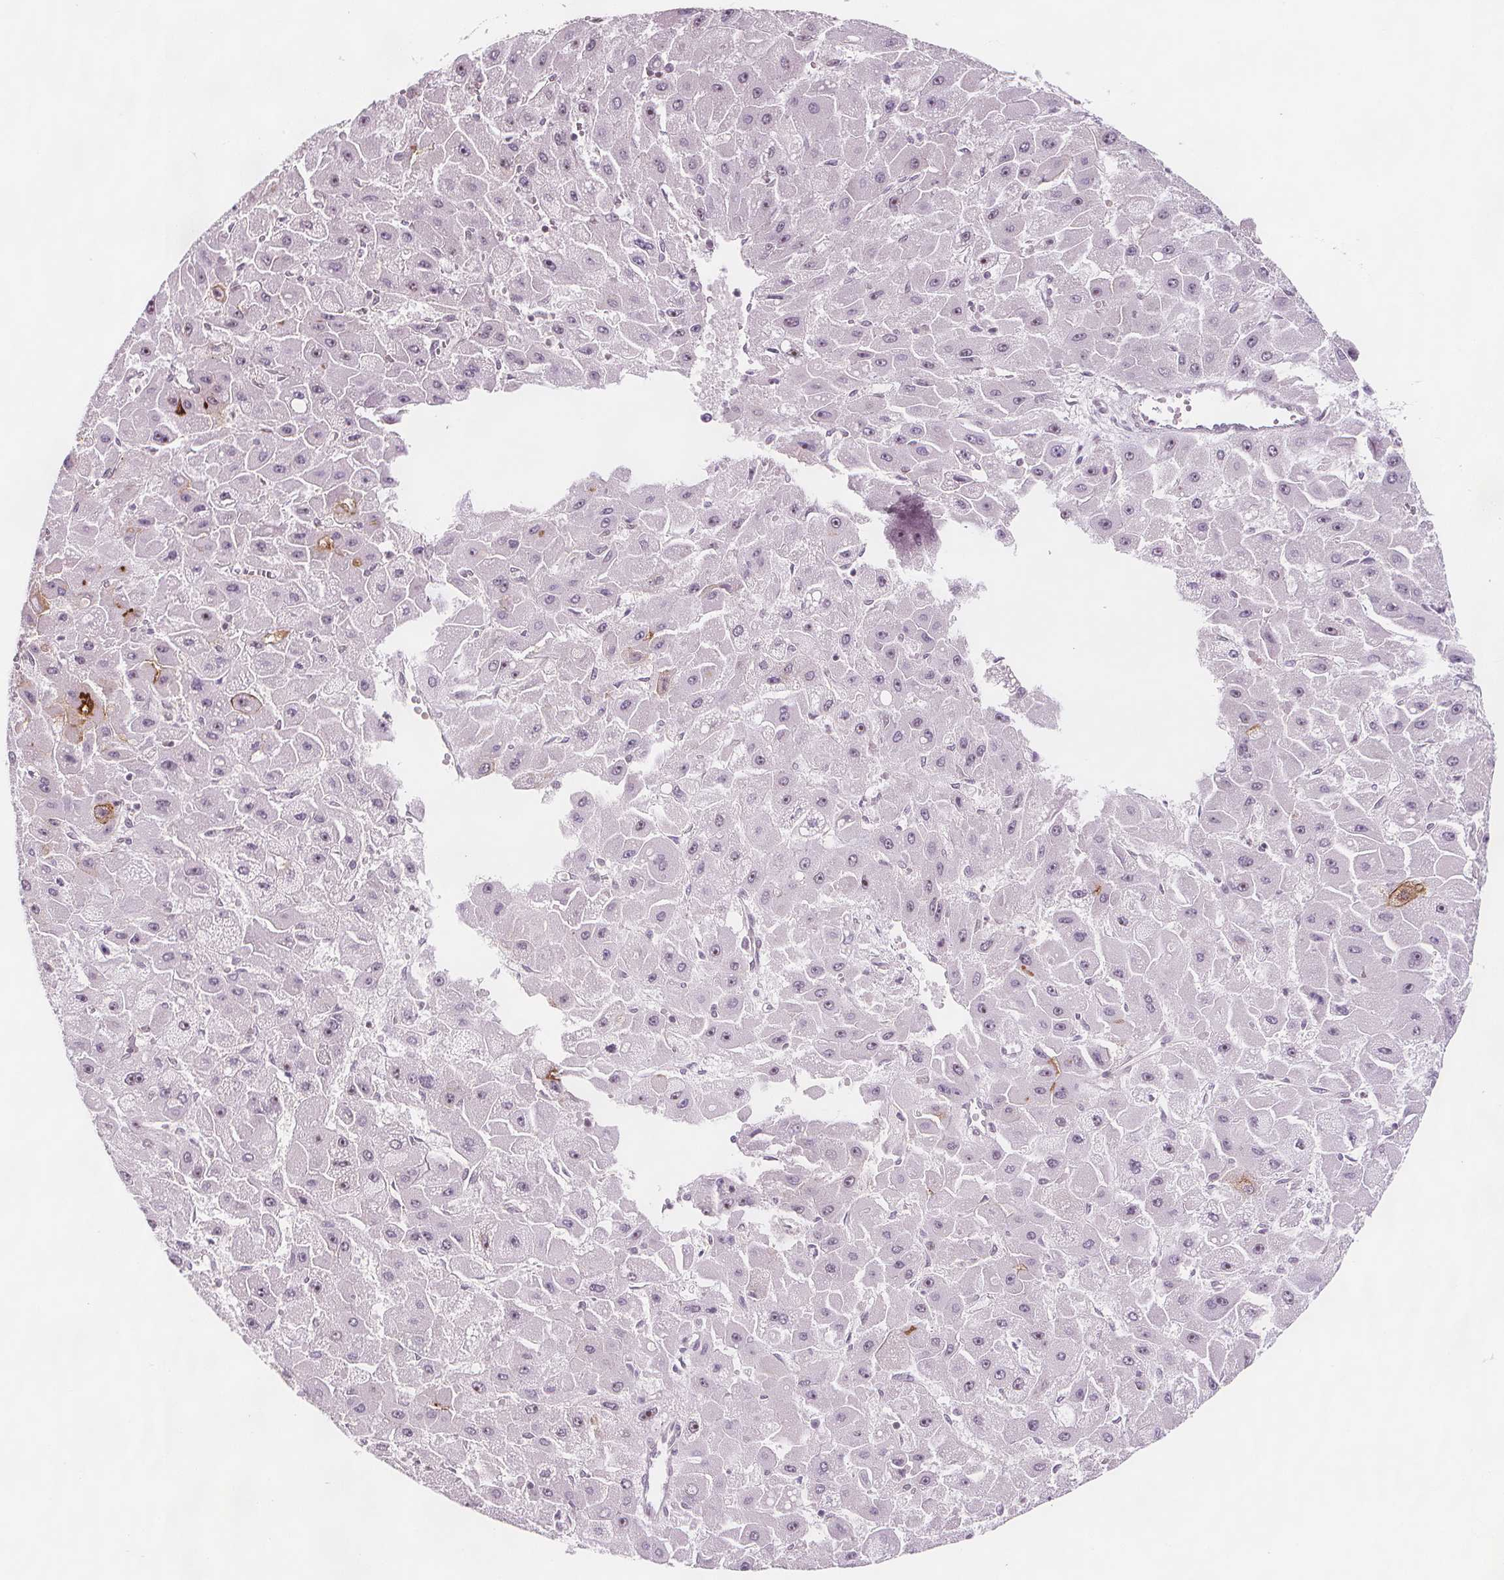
{"staining": {"intensity": "negative", "quantity": "none", "location": "none"}, "tissue": "liver cancer", "cell_type": "Tumor cells", "image_type": "cancer", "snomed": [{"axis": "morphology", "description": "Carcinoma, Hepatocellular, NOS"}, {"axis": "topography", "description": "Liver"}], "caption": "This is an IHC image of human liver hepatocellular carcinoma. There is no positivity in tumor cells.", "gene": "C1orf167", "patient": {"sex": "female", "age": 25}}